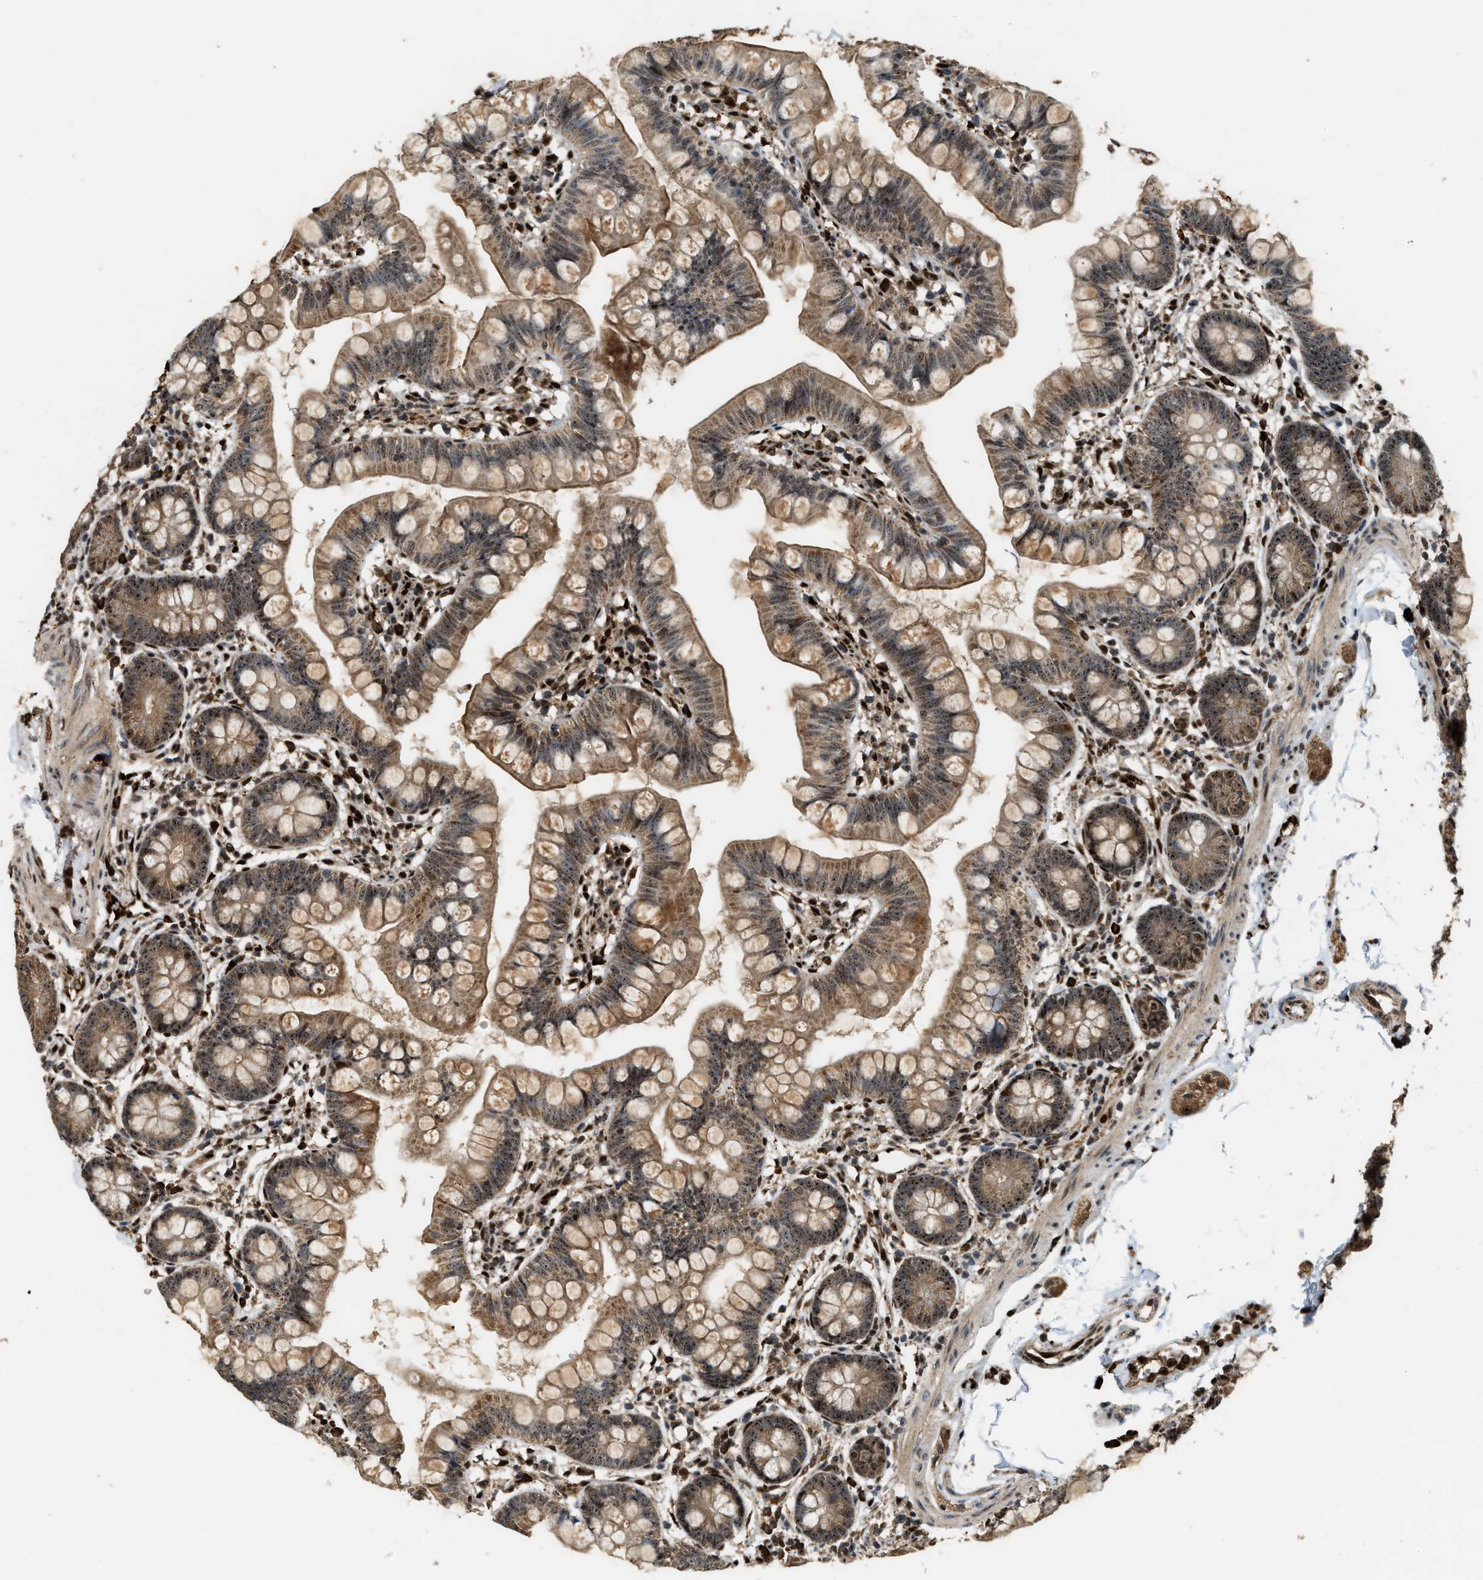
{"staining": {"intensity": "strong", "quantity": ">75%", "location": "cytoplasmic/membranous,nuclear"}, "tissue": "small intestine", "cell_type": "Glandular cells", "image_type": "normal", "snomed": [{"axis": "morphology", "description": "Normal tissue, NOS"}, {"axis": "topography", "description": "Small intestine"}], "caption": "Unremarkable small intestine displays strong cytoplasmic/membranous,nuclear positivity in about >75% of glandular cells Nuclei are stained in blue..", "gene": "ZNF687", "patient": {"sex": "male", "age": 7}}